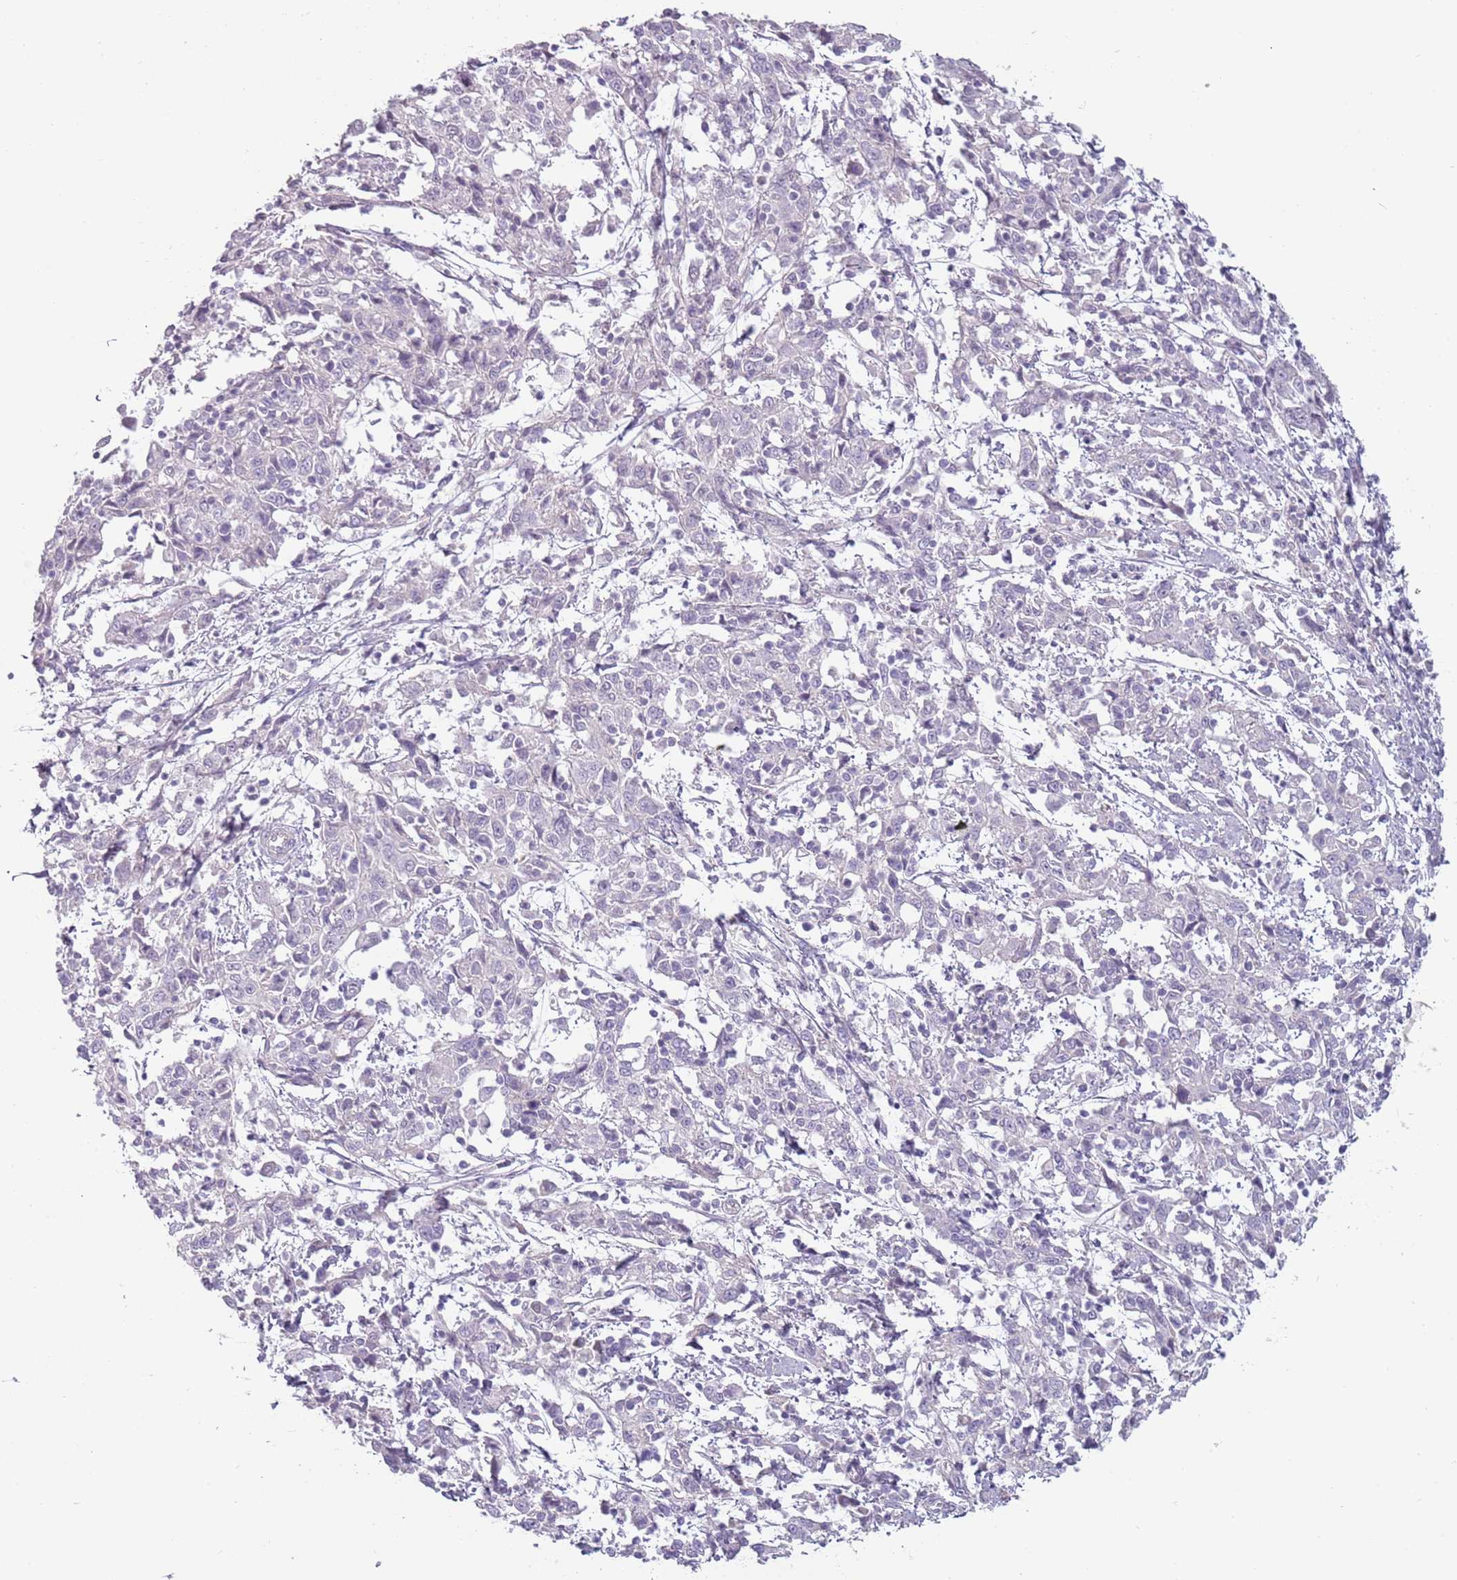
{"staining": {"intensity": "negative", "quantity": "none", "location": "none"}, "tissue": "cervical cancer", "cell_type": "Tumor cells", "image_type": "cancer", "snomed": [{"axis": "morphology", "description": "Squamous cell carcinoma, NOS"}, {"axis": "topography", "description": "Cervix"}], "caption": "The histopathology image shows no staining of tumor cells in cervical cancer (squamous cell carcinoma).", "gene": "RFX2", "patient": {"sex": "female", "age": 46}}